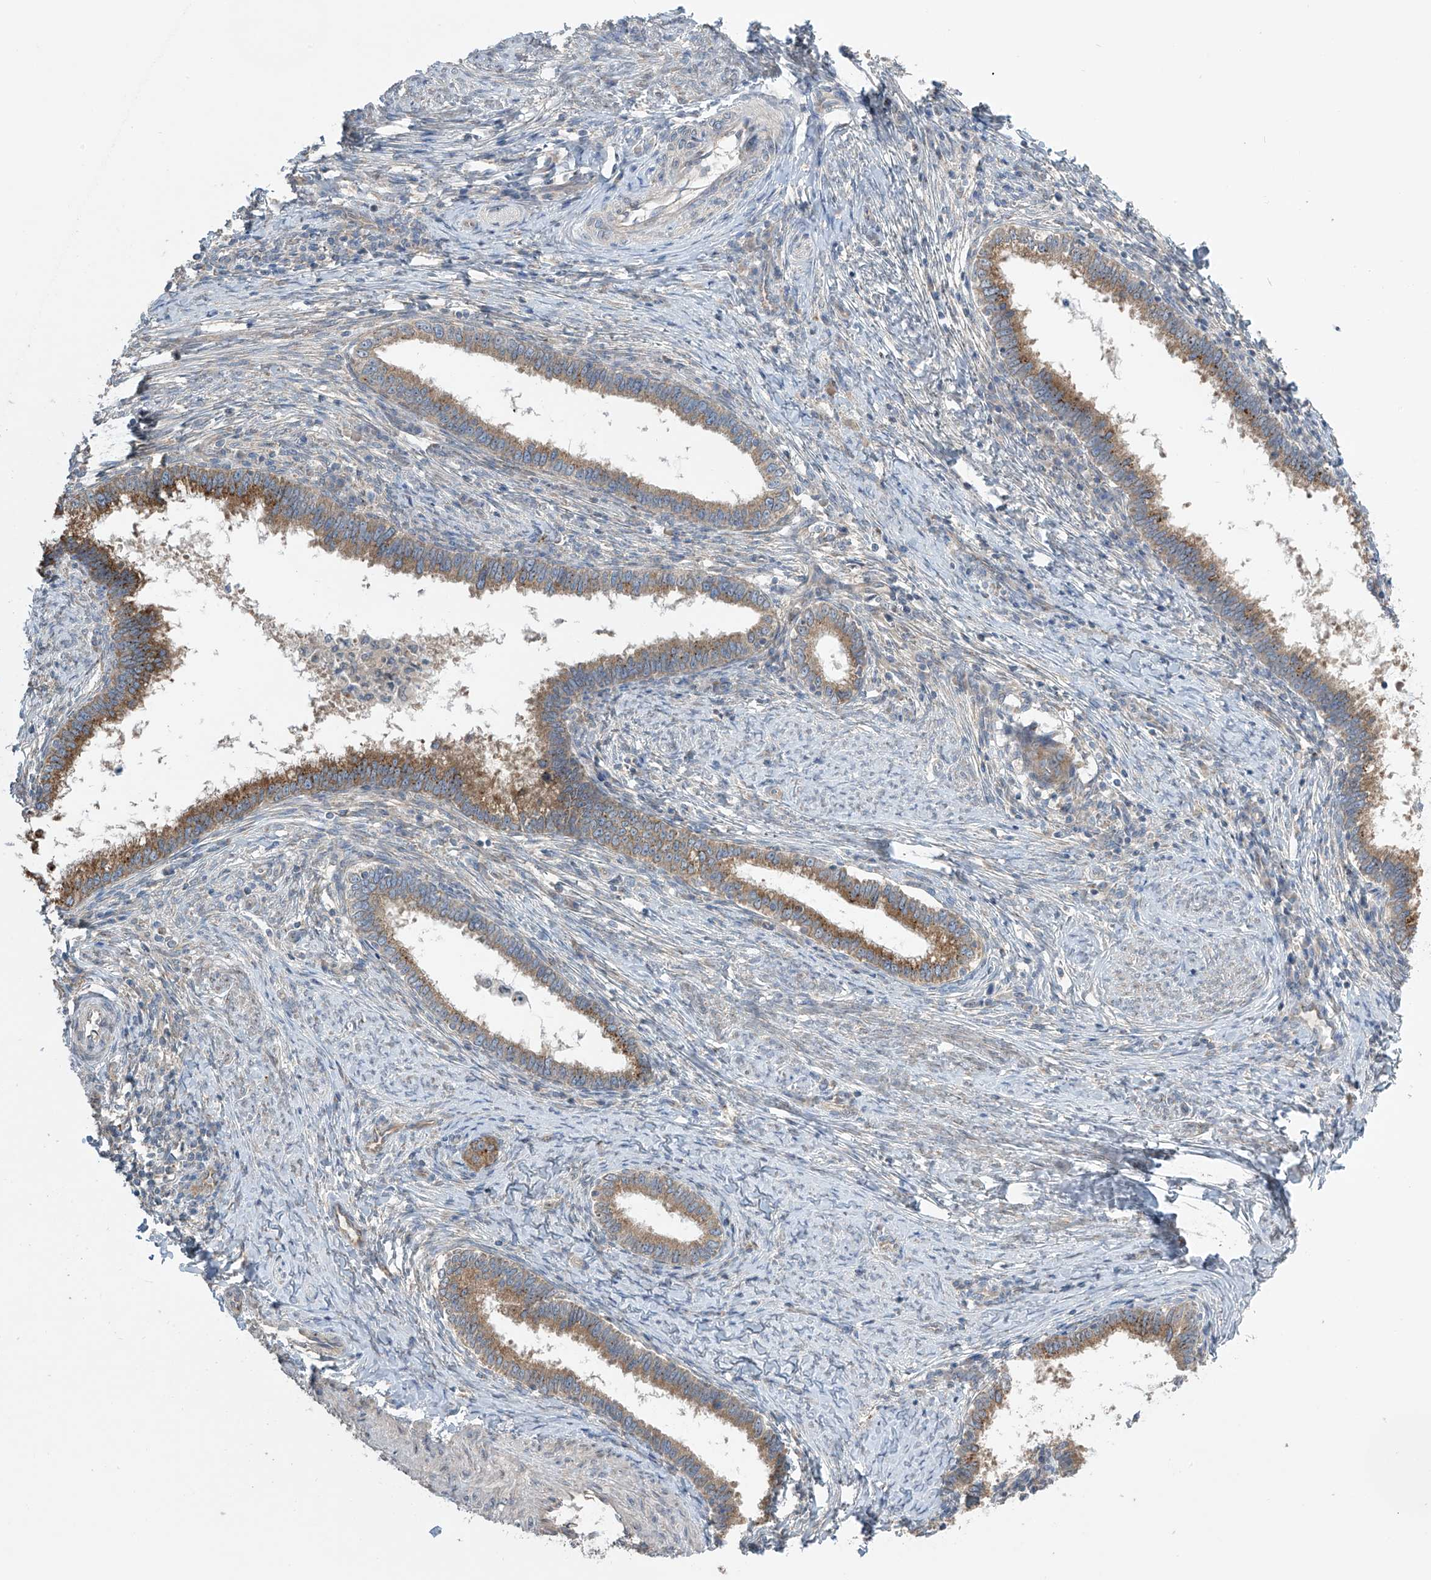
{"staining": {"intensity": "moderate", "quantity": ">75%", "location": "cytoplasmic/membranous"}, "tissue": "cervical cancer", "cell_type": "Tumor cells", "image_type": "cancer", "snomed": [{"axis": "morphology", "description": "Adenocarcinoma, NOS"}, {"axis": "topography", "description": "Cervix"}], "caption": "DAB (3,3'-diaminobenzidine) immunohistochemical staining of cervical cancer displays moderate cytoplasmic/membranous protein positivity in about >75% of tumor cells.", "gene": "PNPT1", "patient": {"sex": "female", "age": 36}}